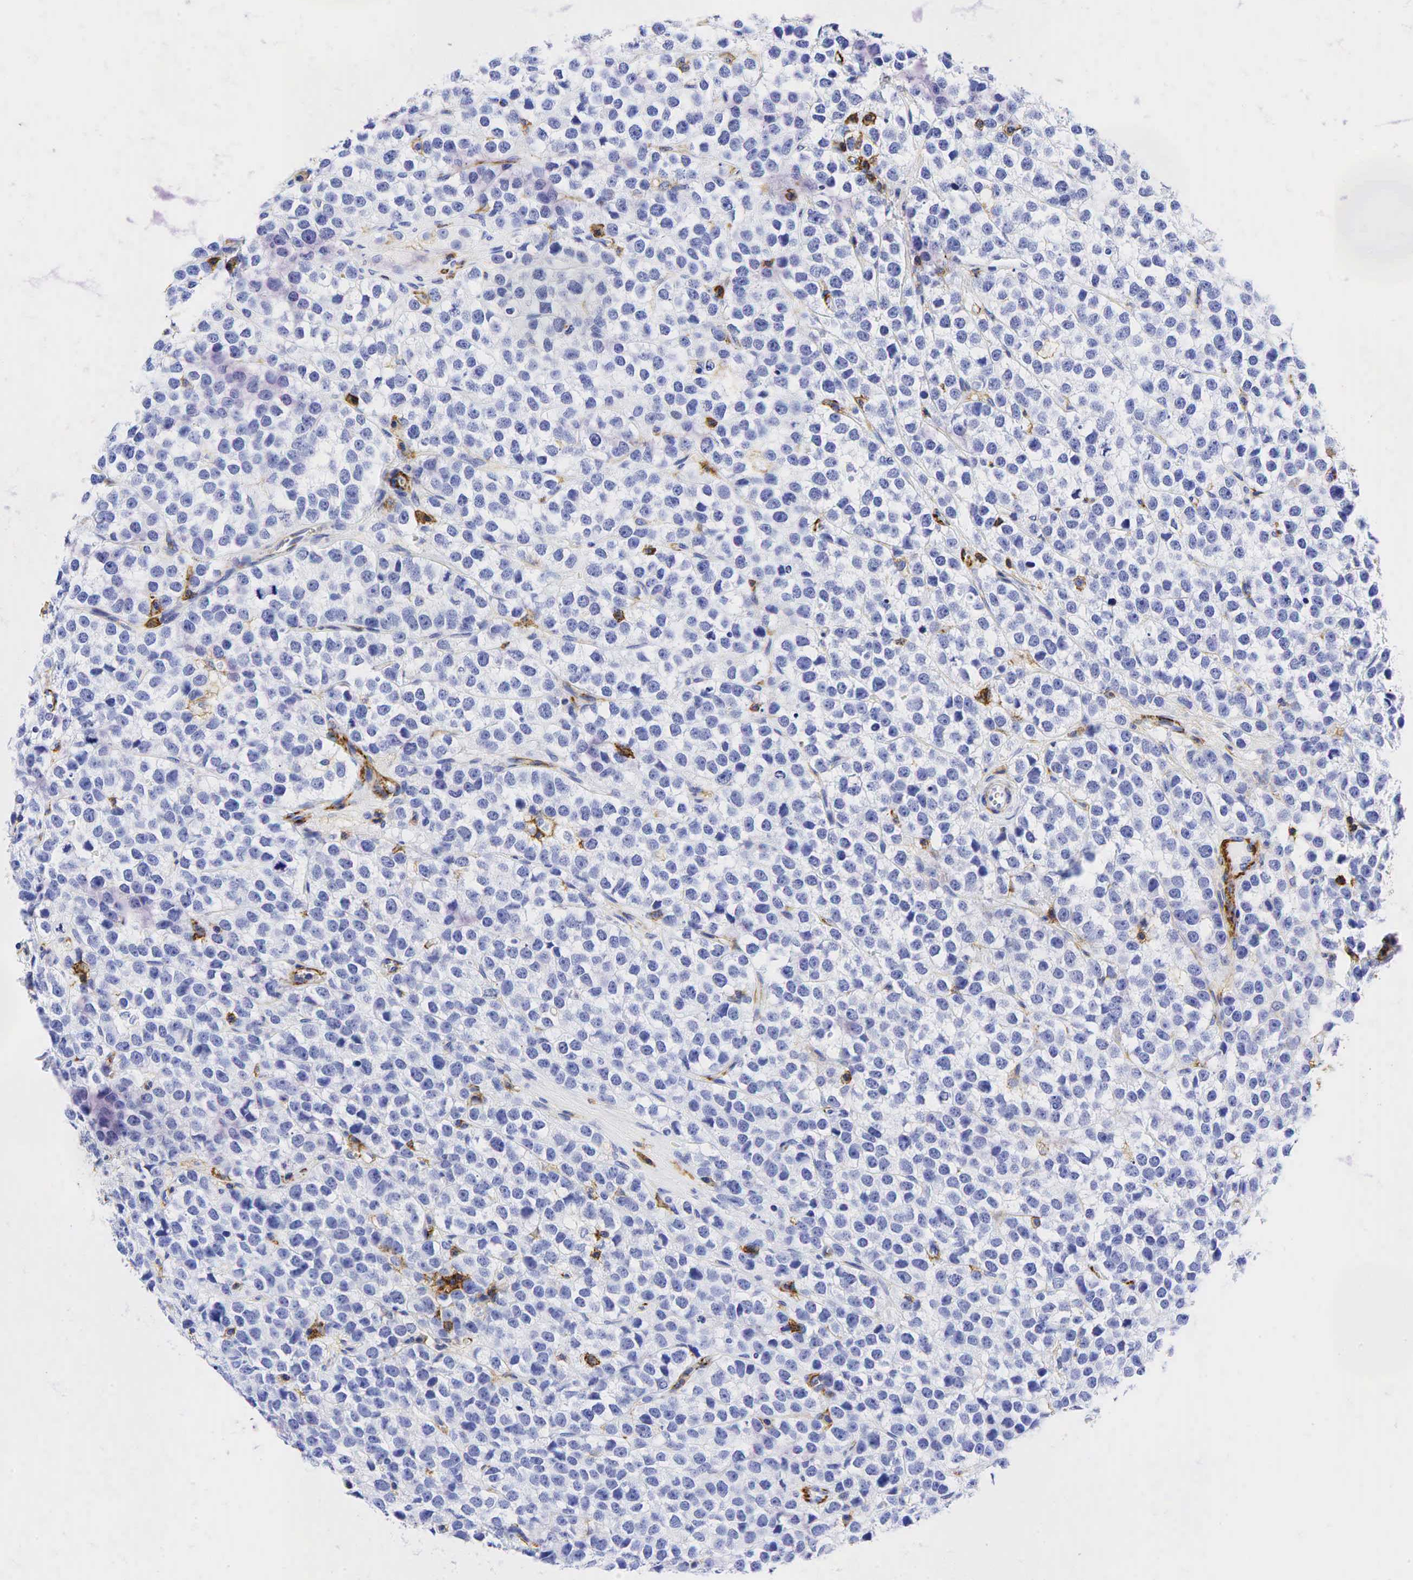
{"staining": {"intensity": "negative", "quantity": "none", "location": "none"}, "tissue": "testis cancer", "cell_type": "Tumor cells", "image_type": "cancer", "snomed": [{"axis": "morphology", "description": "Seminoma, NOS"}, {"axis": "topography", "description": "Testis"}], "caption": "IHC histopathology image of neoplastic tissue: human seminoma (testis) stained with DAB (3,3'-diaminobenzidine) exhibits no significant protein expression in tumor cells. Brightfield microscopy of IHC stained with DAB (brown) and hematoxylin (blue), captured at high magnification.", "gene": "CD44", "patient": {"sex": "male", "age": 25}}